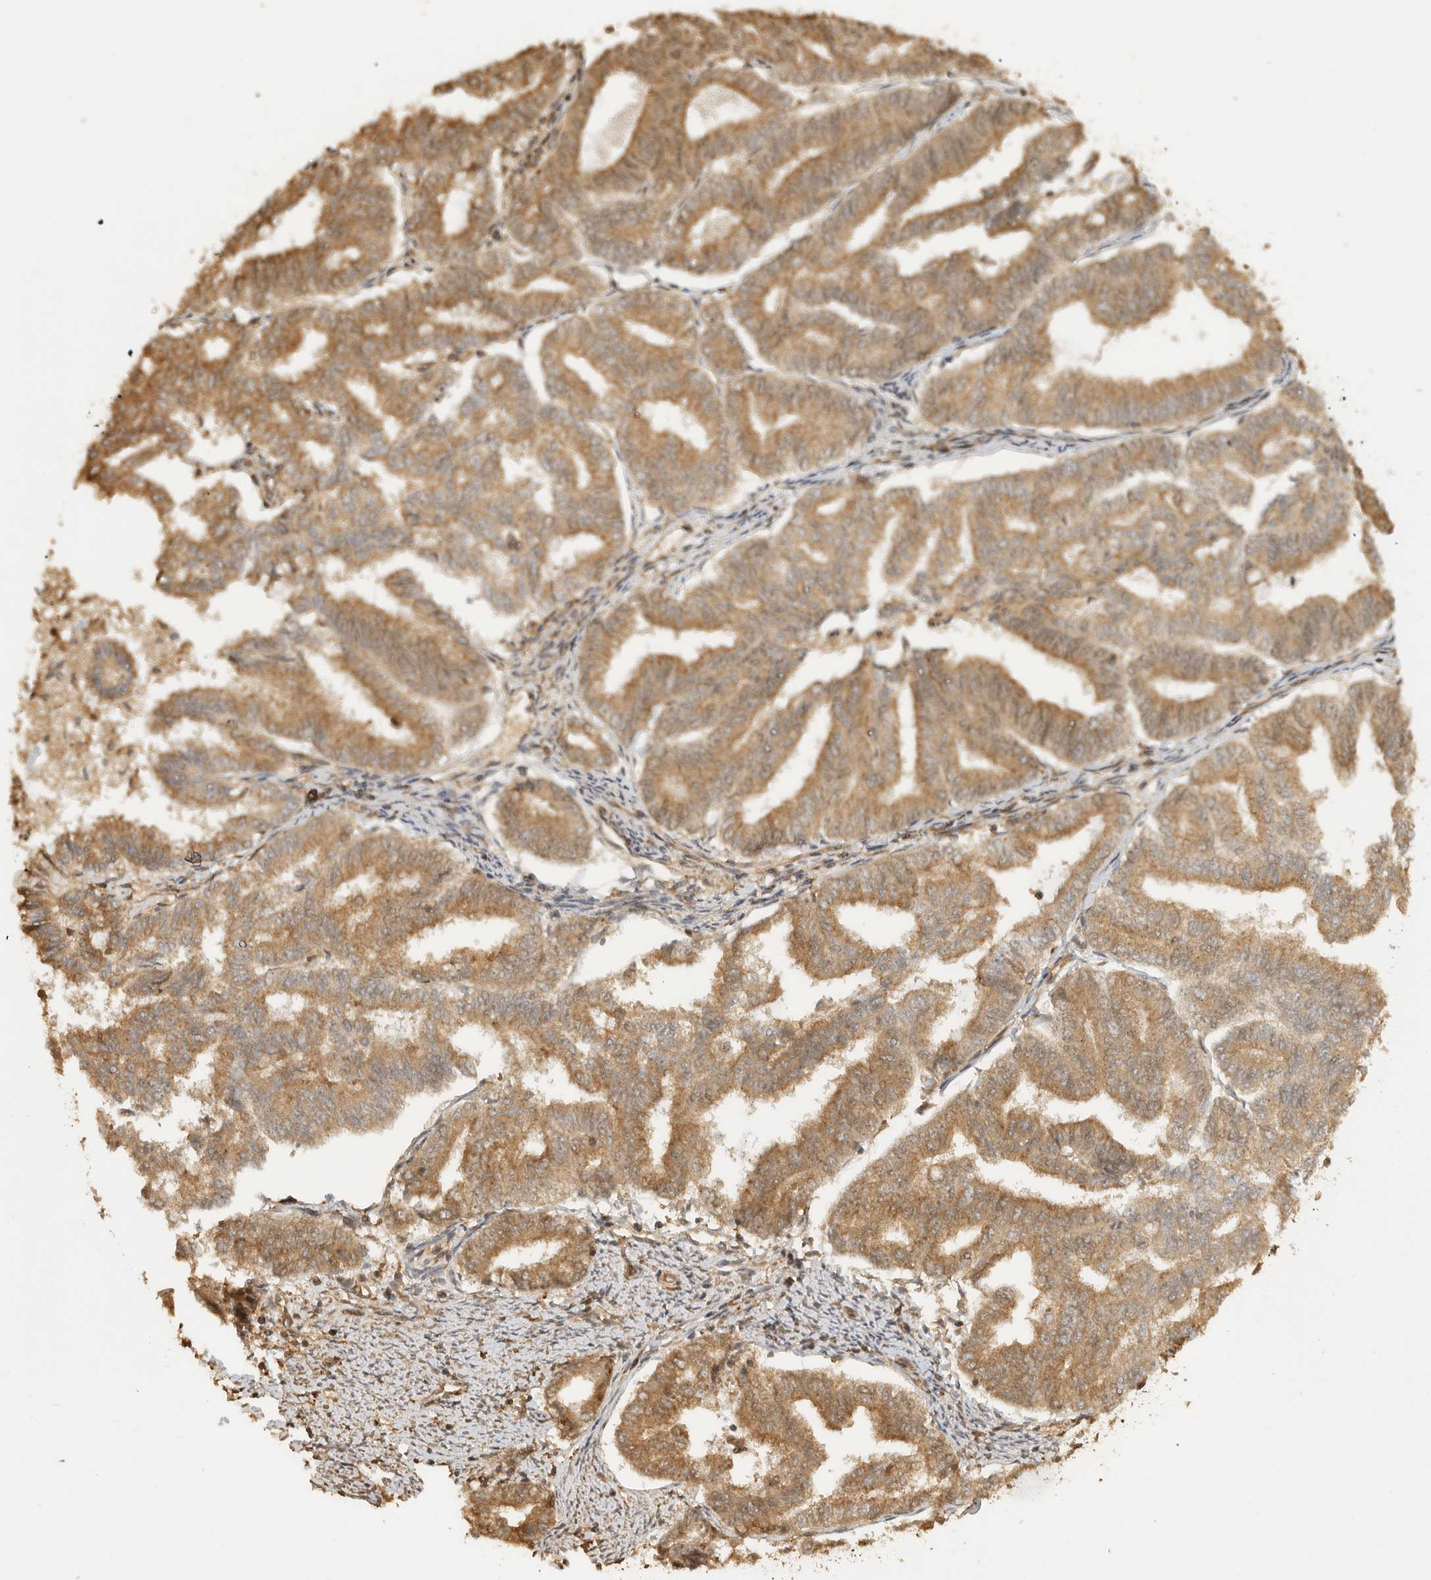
{"staining": {"intensity": "moderate", "quantity": ">75%", "location": "cytoplasmic/membranous"}, "tissue": "endometrial cancer", "cell_type": "Tumor cells", "image_type": "cancer", "snomed": [{"axis": "morphology", "description": "Adenocarcinoma, NOS"}, {"axis": "topography", "description": "Endometrium"}], "caption": "Approximately >75% of tumor cells in human endometrial cancer demonstrate moderate cytoplasmic/membranous protein staining as visualized by brown immunohistochemical staining.", "gene": "OTUD6B", "patient": {"sex": "female", "age": 79}}